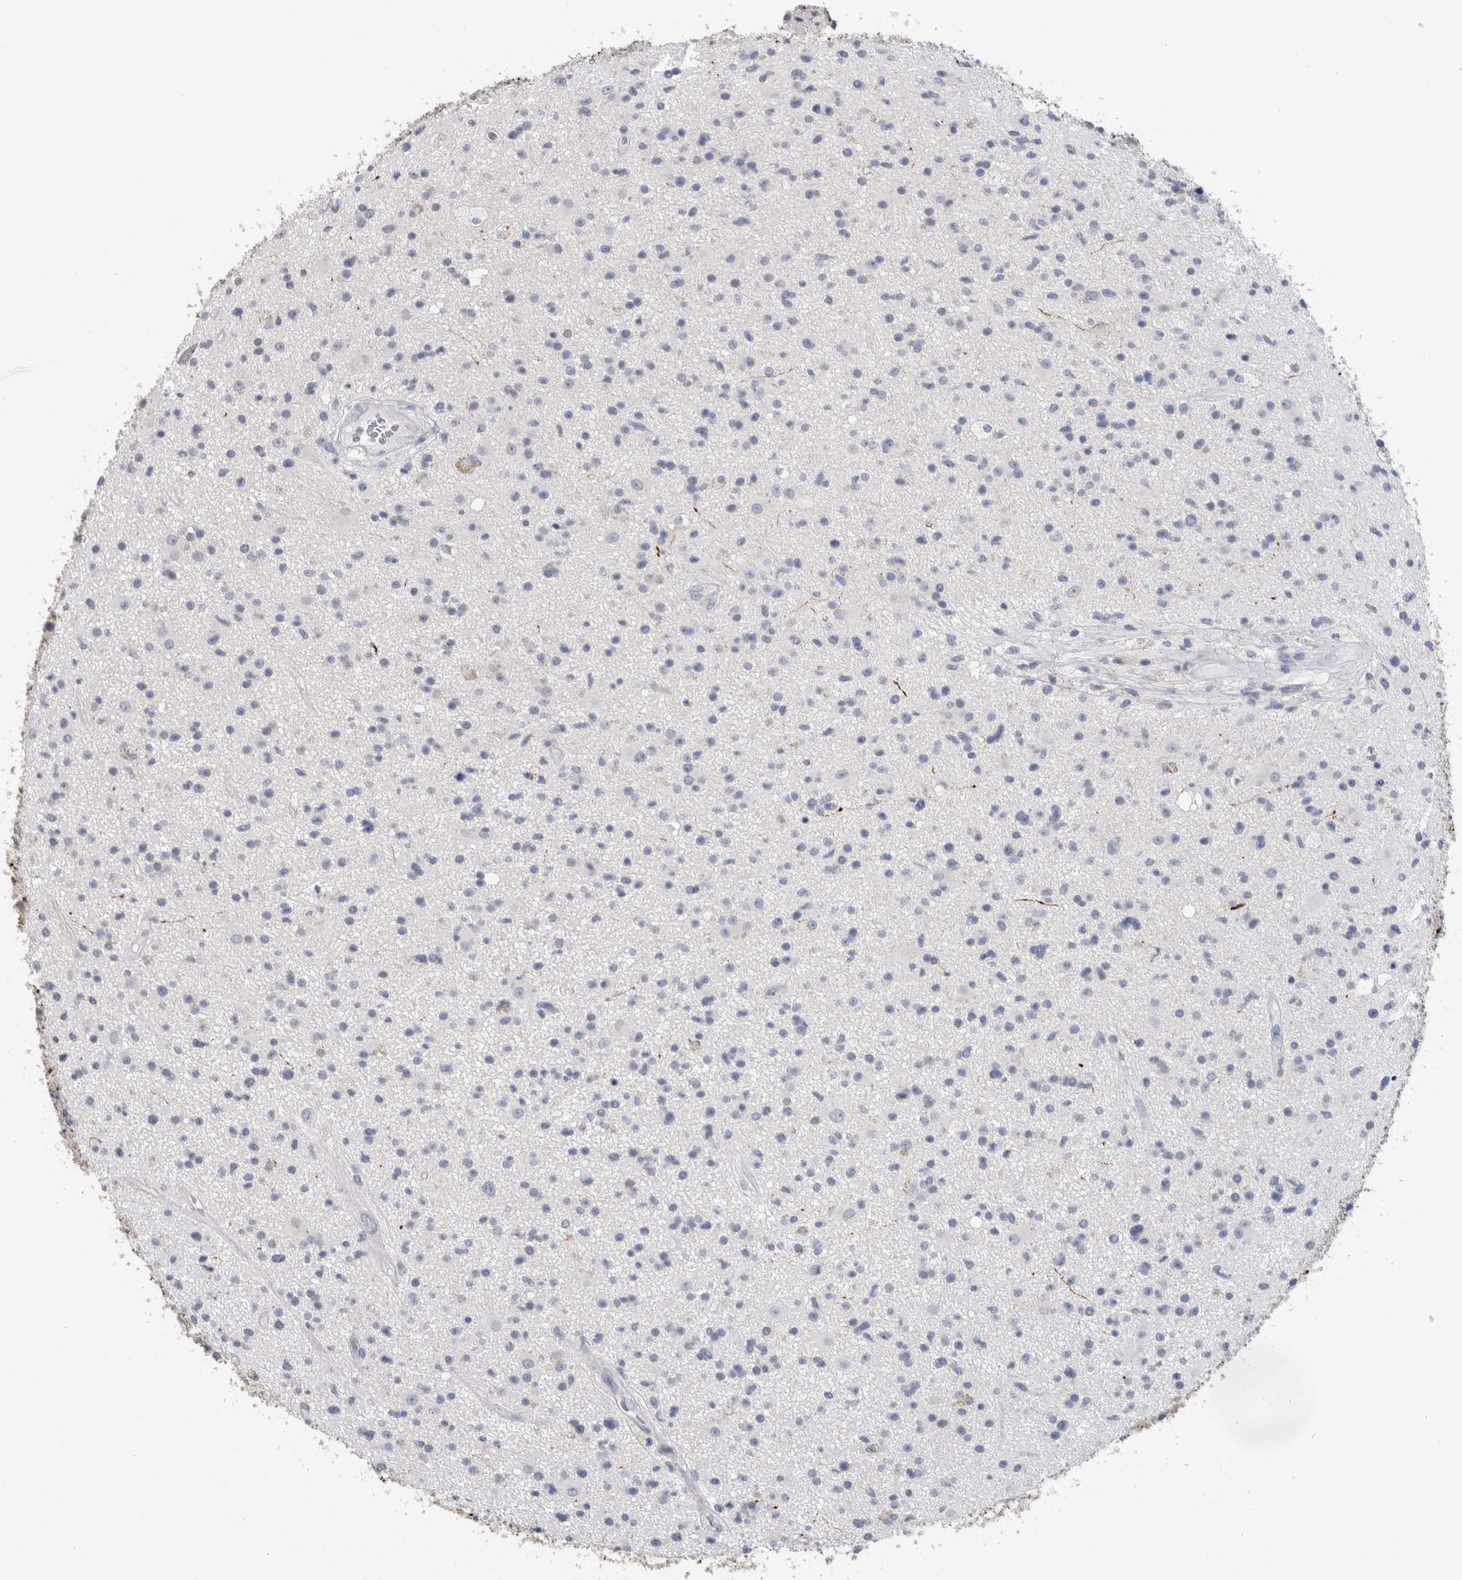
{"staining": {"intensity": "negative", "quantity": "none", "location": "none"}, "tissue": "glioma", "cell_type": "Tumor cells", "image_type": "cancer", "snomed": [{"axis": "morphology", "description": "Glioma, malignant, High grade"}, {"axis": "topography", "description": "Brain"}], "caption": "Glioma was stained to show a protein in brown. There is no significant staining in tumor cells. (DAB (3,3'-diaminobenzidine) immunohistochemistry (IHC) with hematoxylin counter stain).", "gene": "NEFM", "patient": {"sex": "male", "age": 33}}